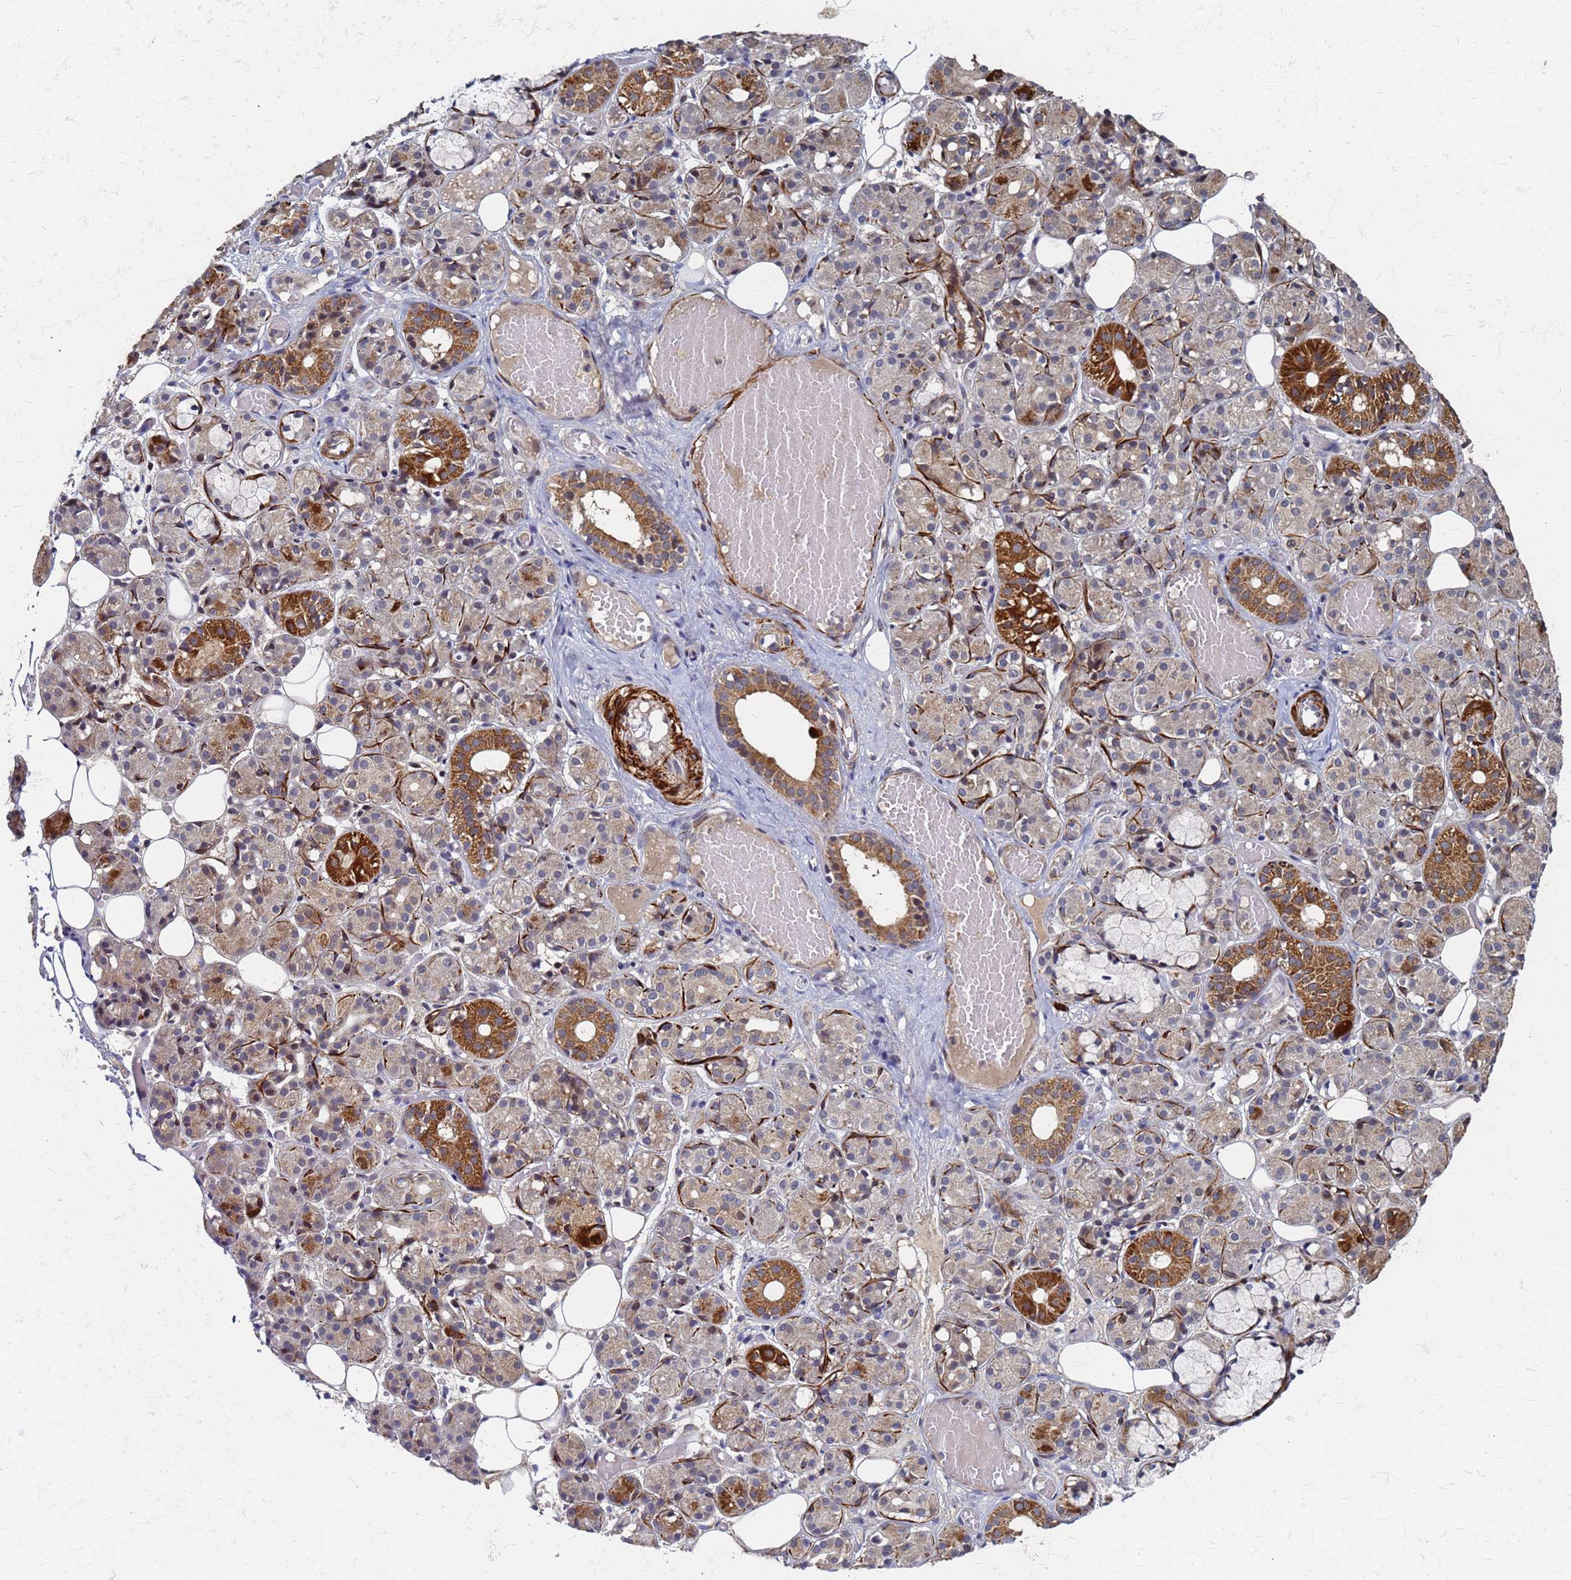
{"staining": {"intensity": "strong", "quantity": "25%-75%", "location": "cytoplasmic/membranous"}, "tissue": "salivary gland", "cell_type": "Glandular cells", "image_type": "normal", "snomed": [{"axis": "morphology", "description": "Normal tissue, NOS"}, {"axis": "topography", "description": "Salivary gland"}], "caption": "High-power microscopy captured an immunohistochemistry (IHC) micrograph of unremarkable salivary gland, revealing strong cytoplasmic/membranous staining in approximately 25%-75% of glandular cells.", "gene": "ATPAF1", "patient": {"sex": "male", "age": 63}}